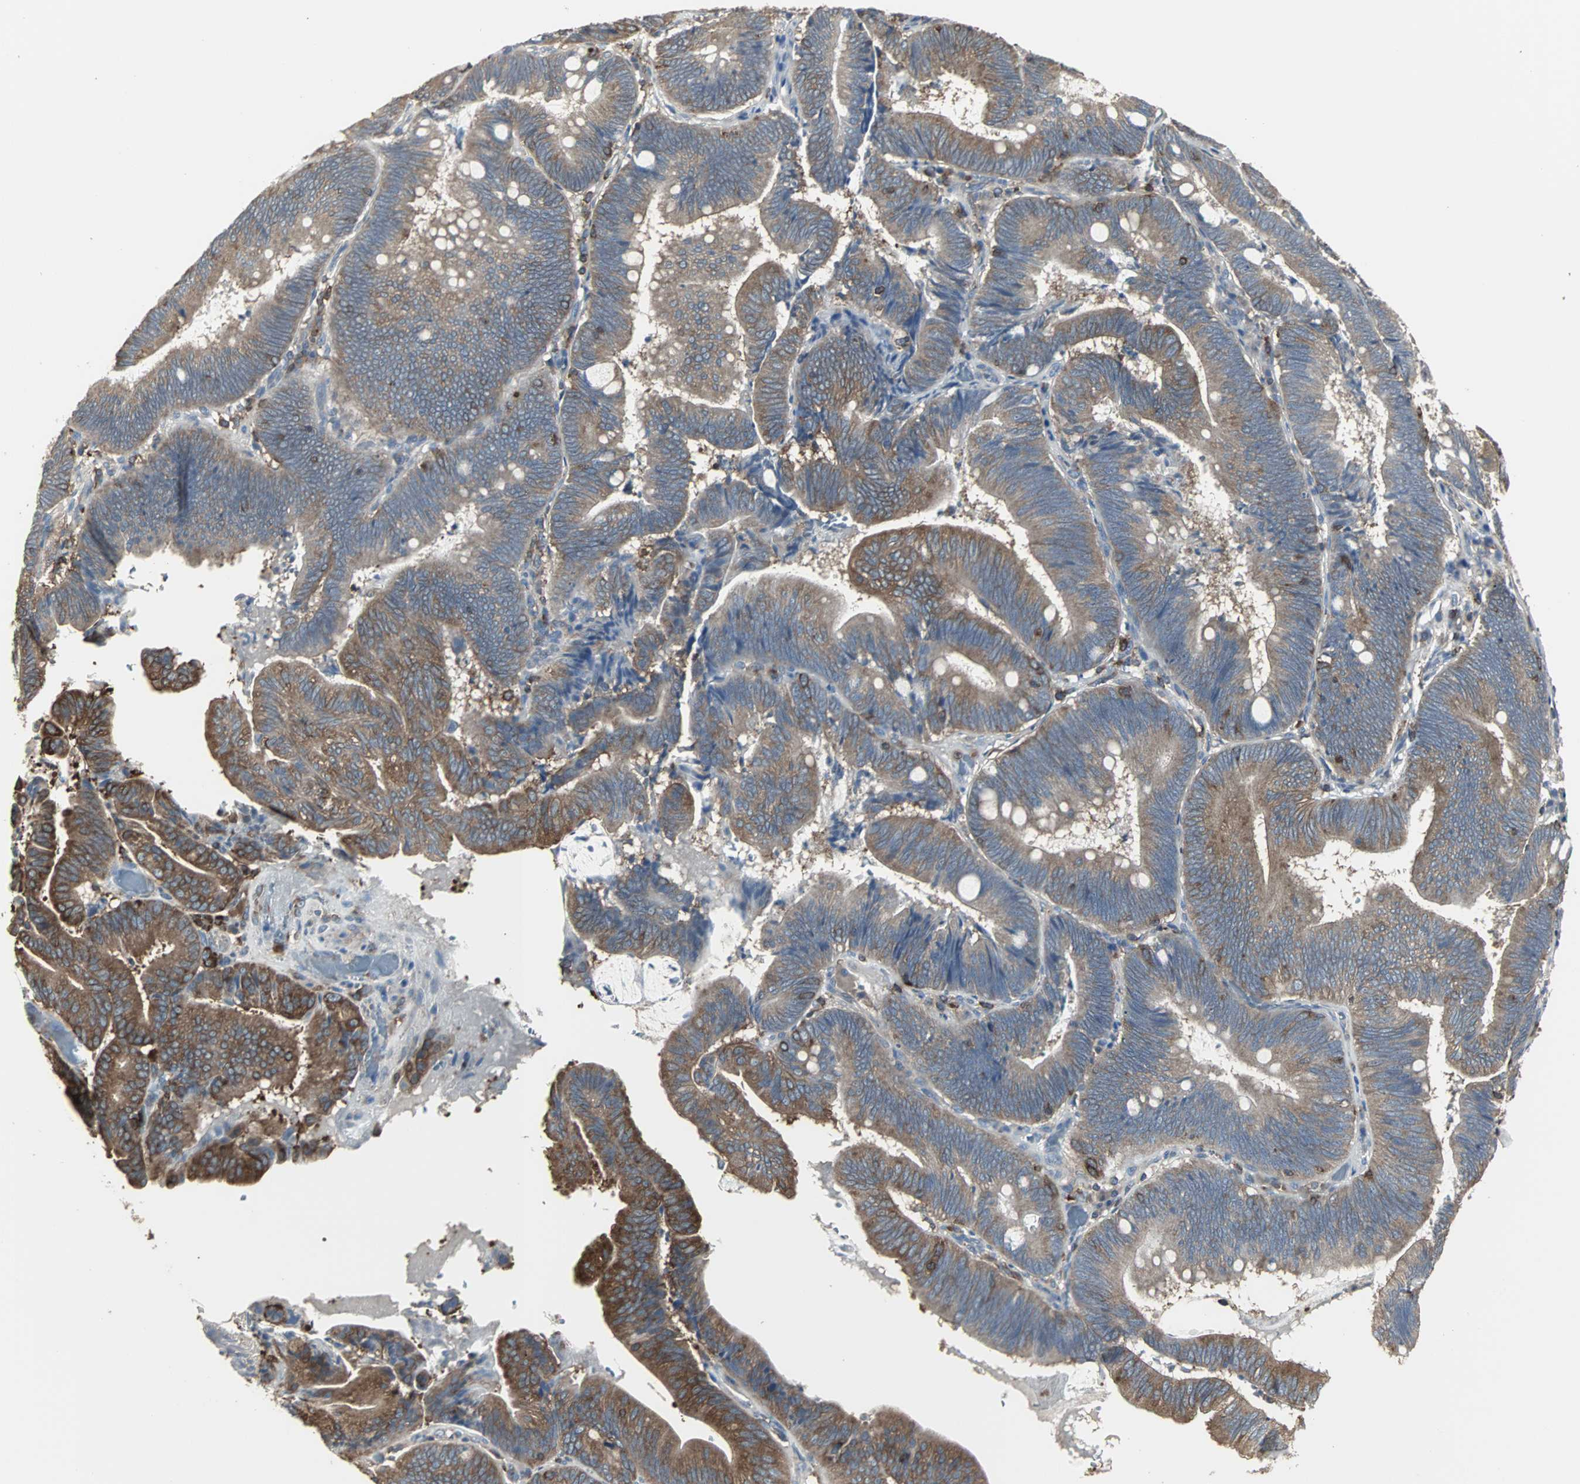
{"staining": {"intensity": "strong", "quantity": ">75%", "location": "cytoplasmic/membranous"}, "tissue": "pancreatic cancer", "cell_type": "Tumor cells", "image_type": "cancer", "snomed": [{"axis": "morphology", "description": "Adenocarcinoma, NOS"}, {"axis": "topography", "description": "Pancreas"}], "caption": "Tumor cells show high levels of strong cytoplasmic/membranous staining in approximately >75% of cells in adenocarcinoma (pancreatic). The staining is performed using DAB brown chromogen to label protein expression. The nuclei are counter-stained blue using hematoxylin.", "gene": "LRRFIP1", "patient": {"sex": "male", "age": 82}}